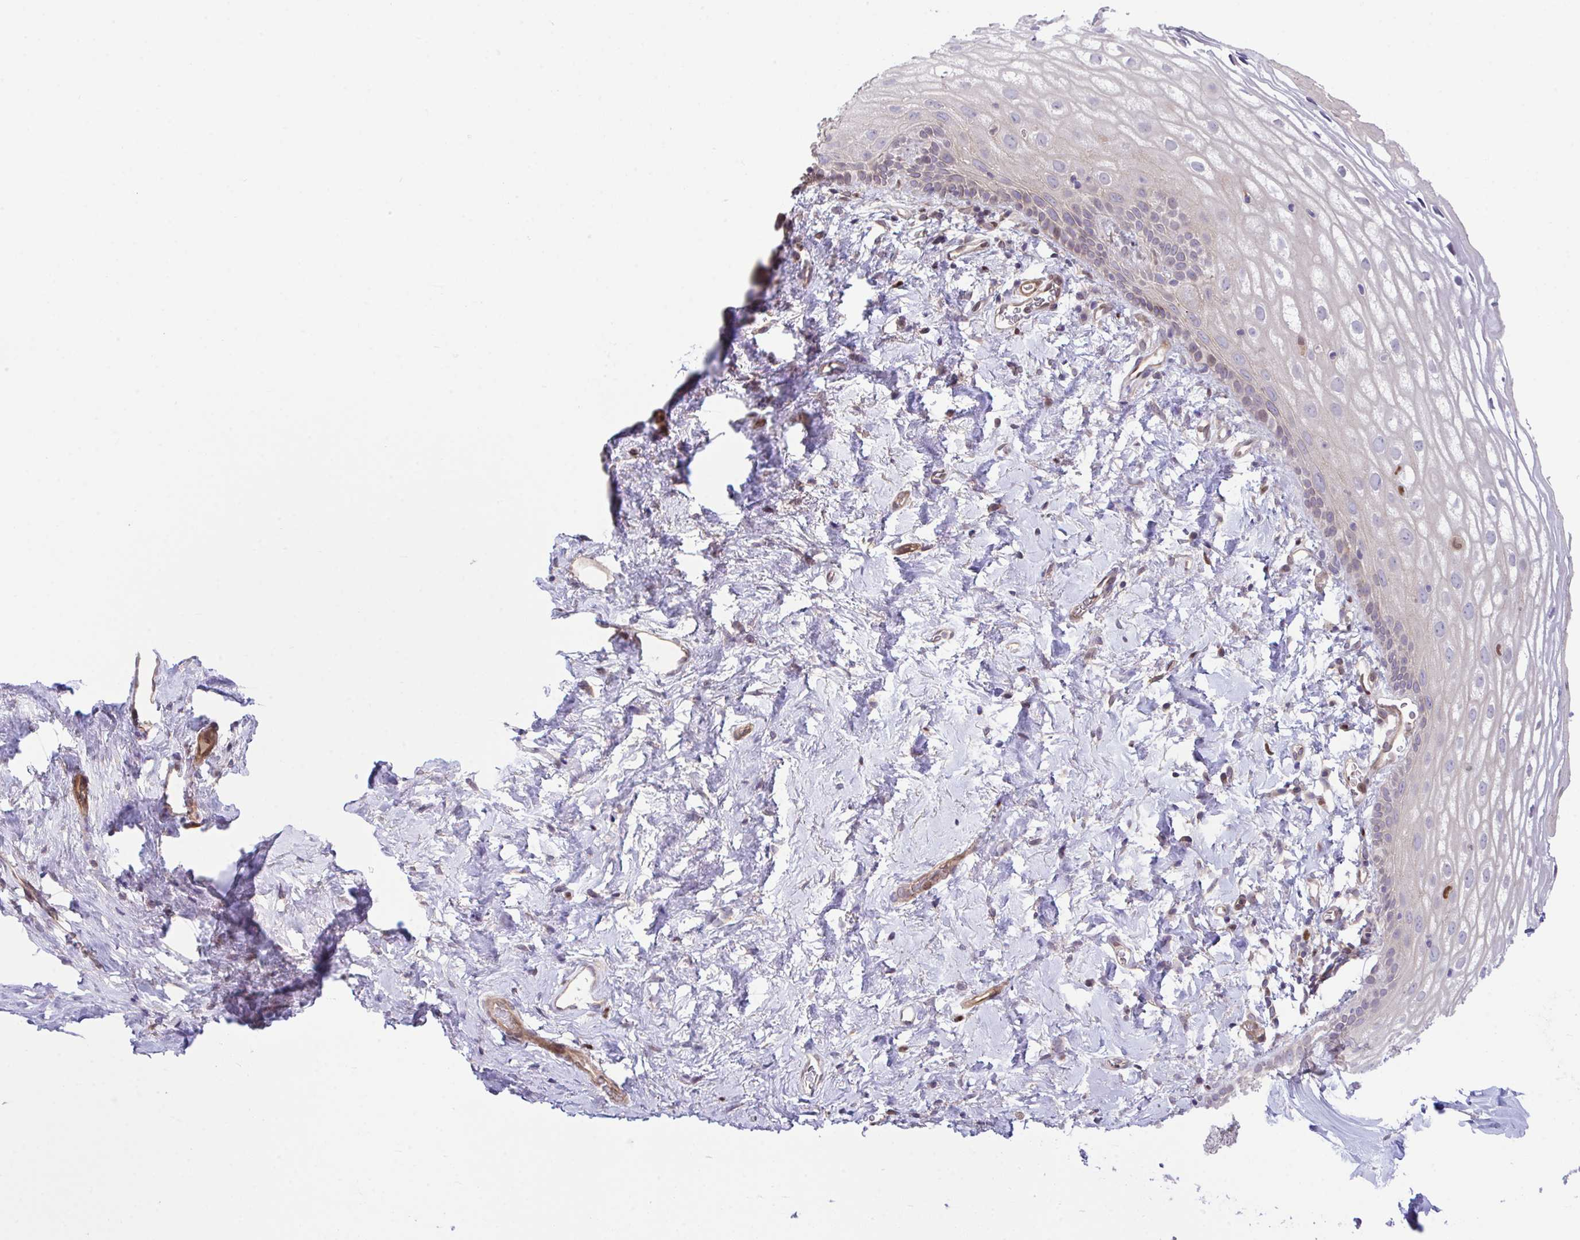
{"staining": {"intensity": "weak", "quantity": "<25%", "location": "cytoplasmic/membranous"}, "tissue": "vagina", "cell_type": "Squamous epithelial cells", "image_type": "normal", "snomed": [{"axis": "morphology", "description": "Normal tissue, NOS"}, {"axis": "morphology", "description": "Adenocarcinoma, NOS"}, {"axis": "topography", "description": "Rectum"}, {"axis": "topography", "description": "Vagina"}, {"axis": "topography", "description": "Peripheral nerve tissue"}], "caption": "Immunohistochemistry photomicrograph of unremarkable vagina stained for a protein (brown), which reveals no expression in squamous epithelial cells.", "gene": "ZBED3", "patient": {"sex": "female", "age": 71}}